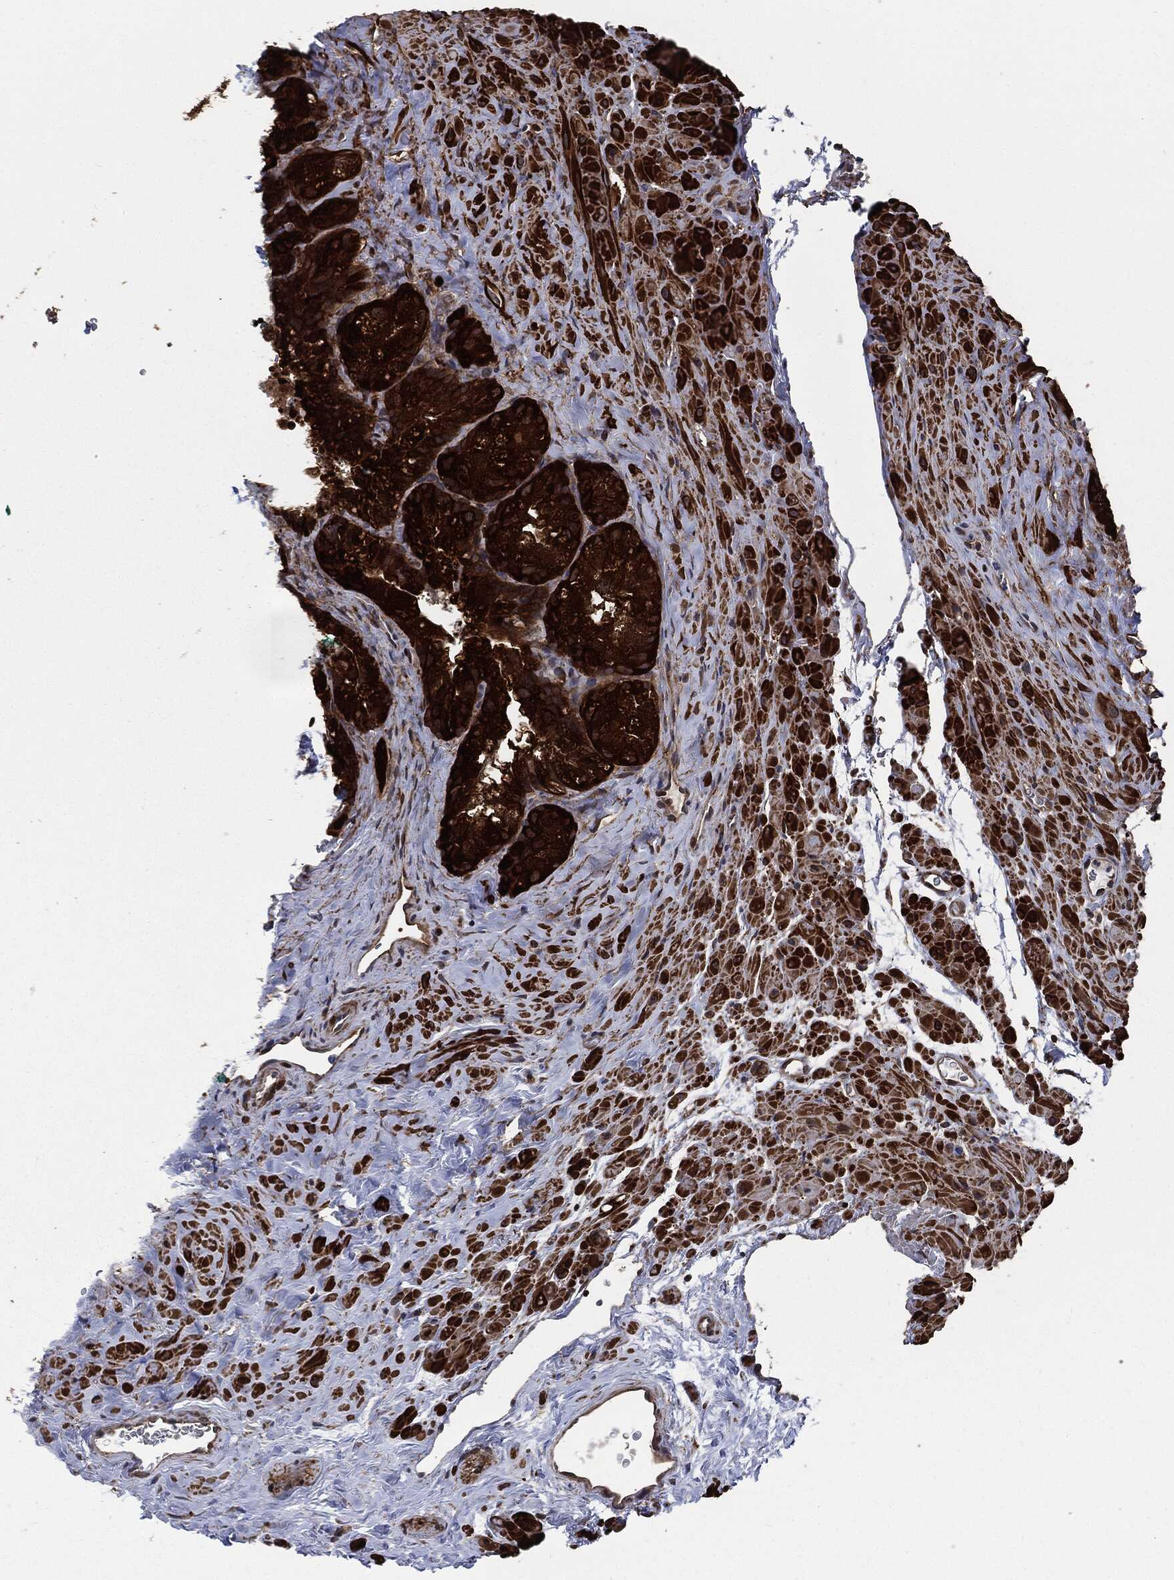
{"staining": {"intensity": "strong", "quantity": ">75%", "location": "cytoplasmic/membranous"}, "tissue": "seminal vesicle", "cell_type": "Glandular cells", "image_type": "normal", "snomed": [{"axis": "morphology", "description": "Normal tissue, NOS"}, {"axis": "topography", "description": "Seminal veicle"}], "caption": "Seminal vesicle stained for a protein (brown) displays strong cytoplasmic/membranous positive expression in about >75% of glandular cells.", "gene": "PRDX2", "patient": {"sex": "male", "age": 72}}